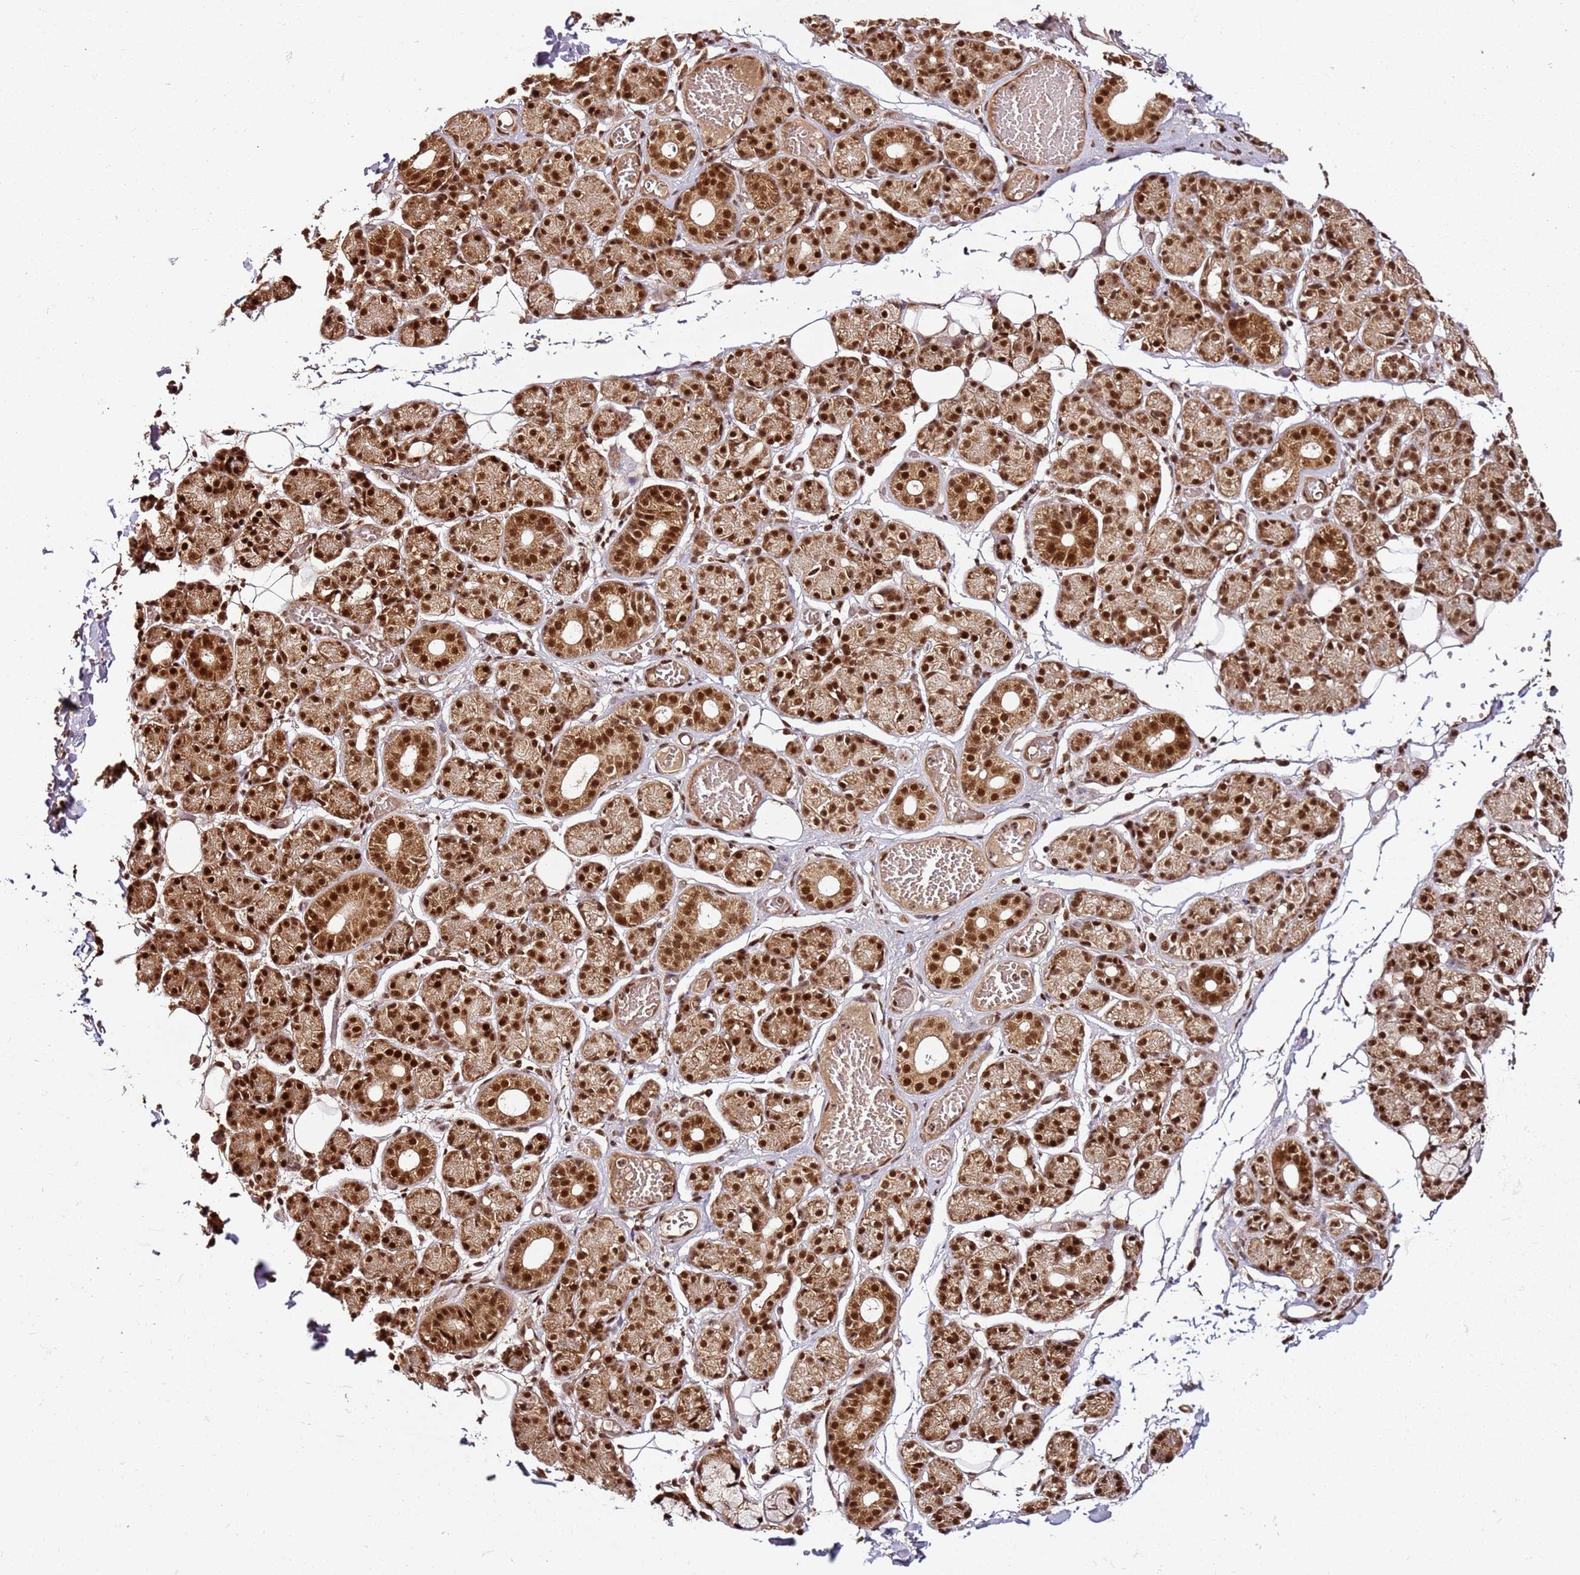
{"staining": {"intensity": "strong", "quantity": ">75%", "location": "nuclear"}, "tissue": "salivary gland", "cell_type": "Glandular cells", "image_type": "normal", "snomed": [{"axis": "morphology", "description": "Normal tissue, NOS"}, {"axis": "topography", "description": "Salivary gland"}], "caption": "A micrograph of salivary gland stained for a protein shows strong nuclear brown staining in glandular cells.", "gene": "XRN2", "patient": {"sex": "male", "age": 63}}